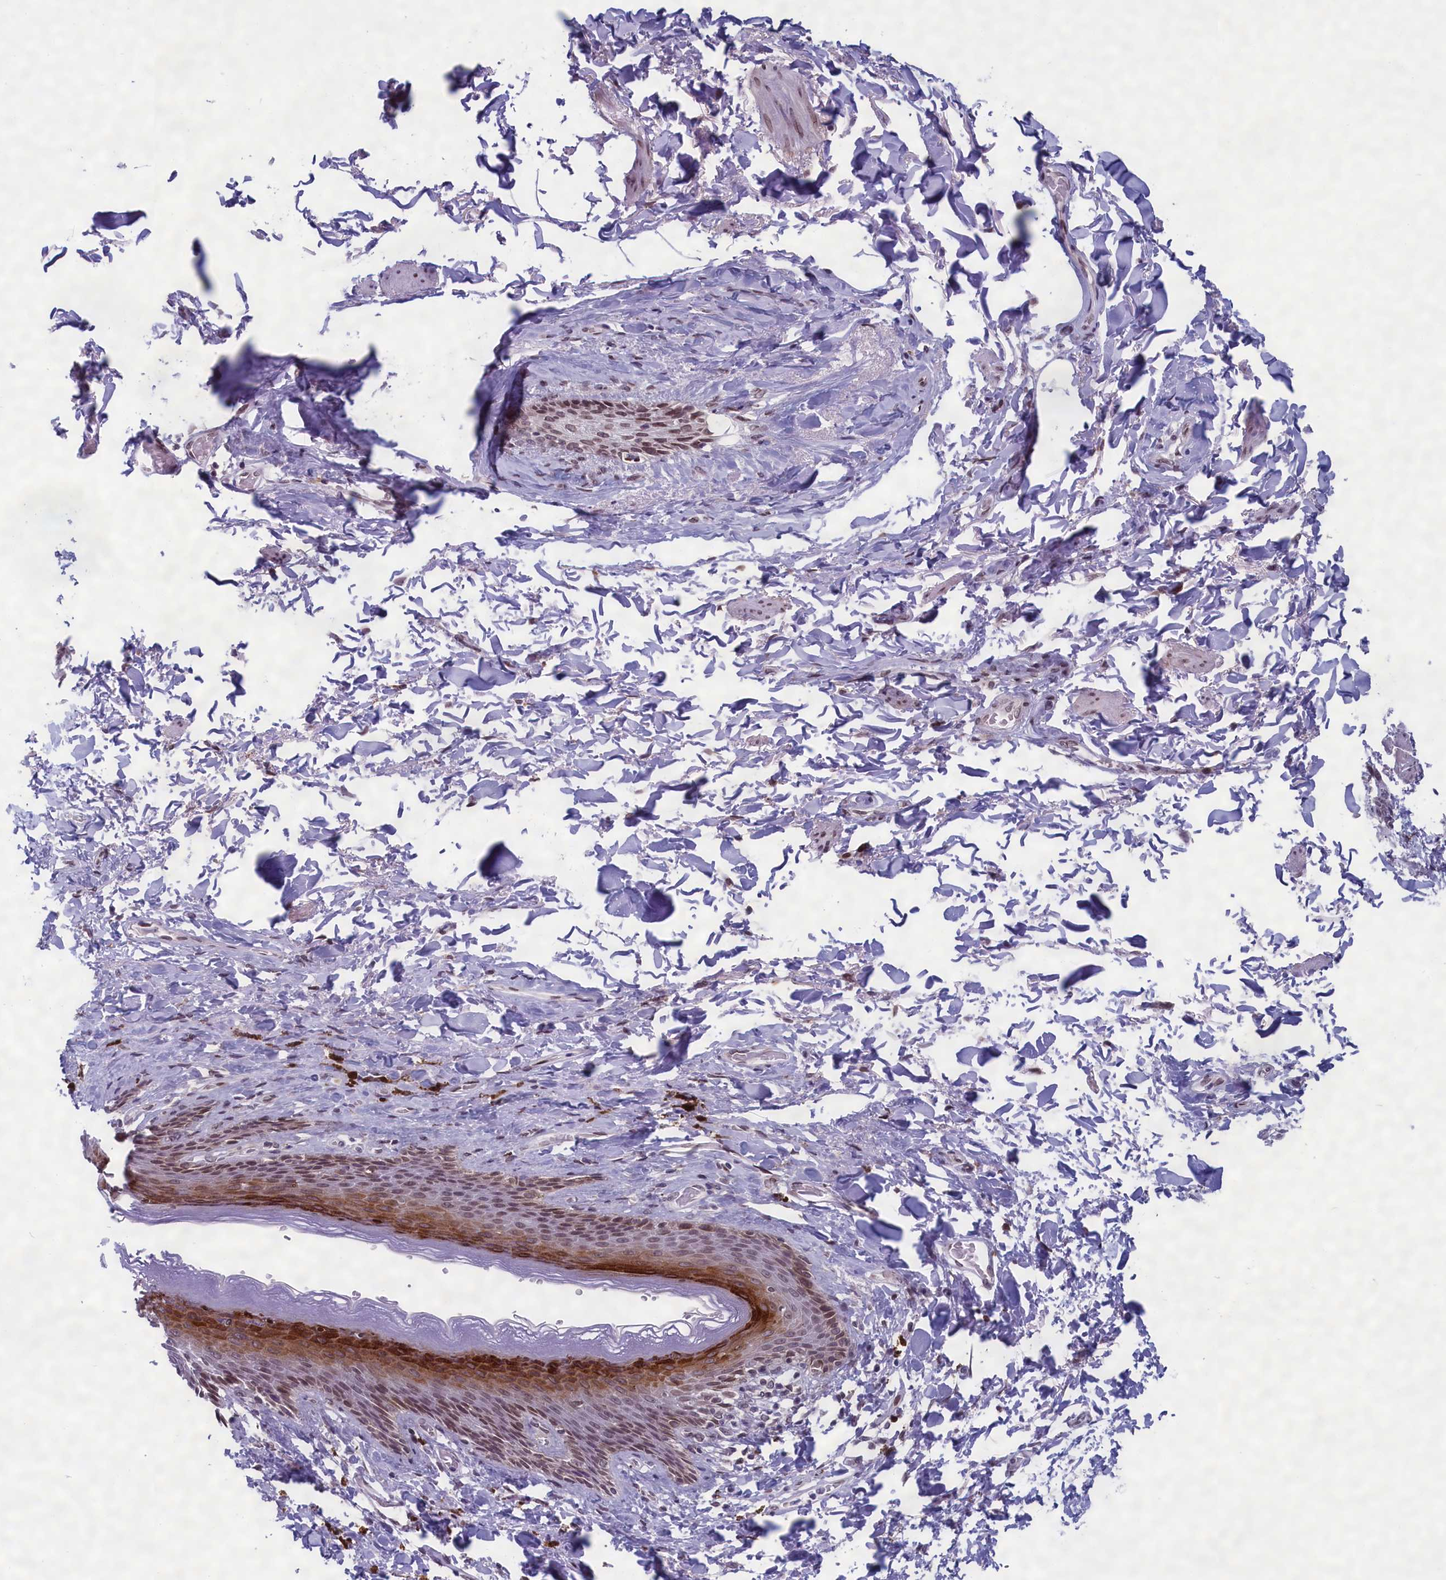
{"staining": {"intensity": "strong", "quantity": "25%-75%", "location": "cytoplasmic/membranous,nuclear"}, "tissue": "skin", "cell_type": "Epidermal cells", "image_type": "normal", "snomed": [{"axis": "morphology", "description": "Normal tissue, NOS"}, {"axis": "topography", "description": "Anal"}], "caption": "Skin stained for a protein displays strong cytoplasmic/membranous,nuclear positivity in epidermal cells. The staining was performed using DAB to visualize the protein expression in brown, while the nuclei were stained in blue with hematoxylin (Magnification: 20x).", "gene": "GPSM1", "patient": {"sex": "female", "age": 78}}